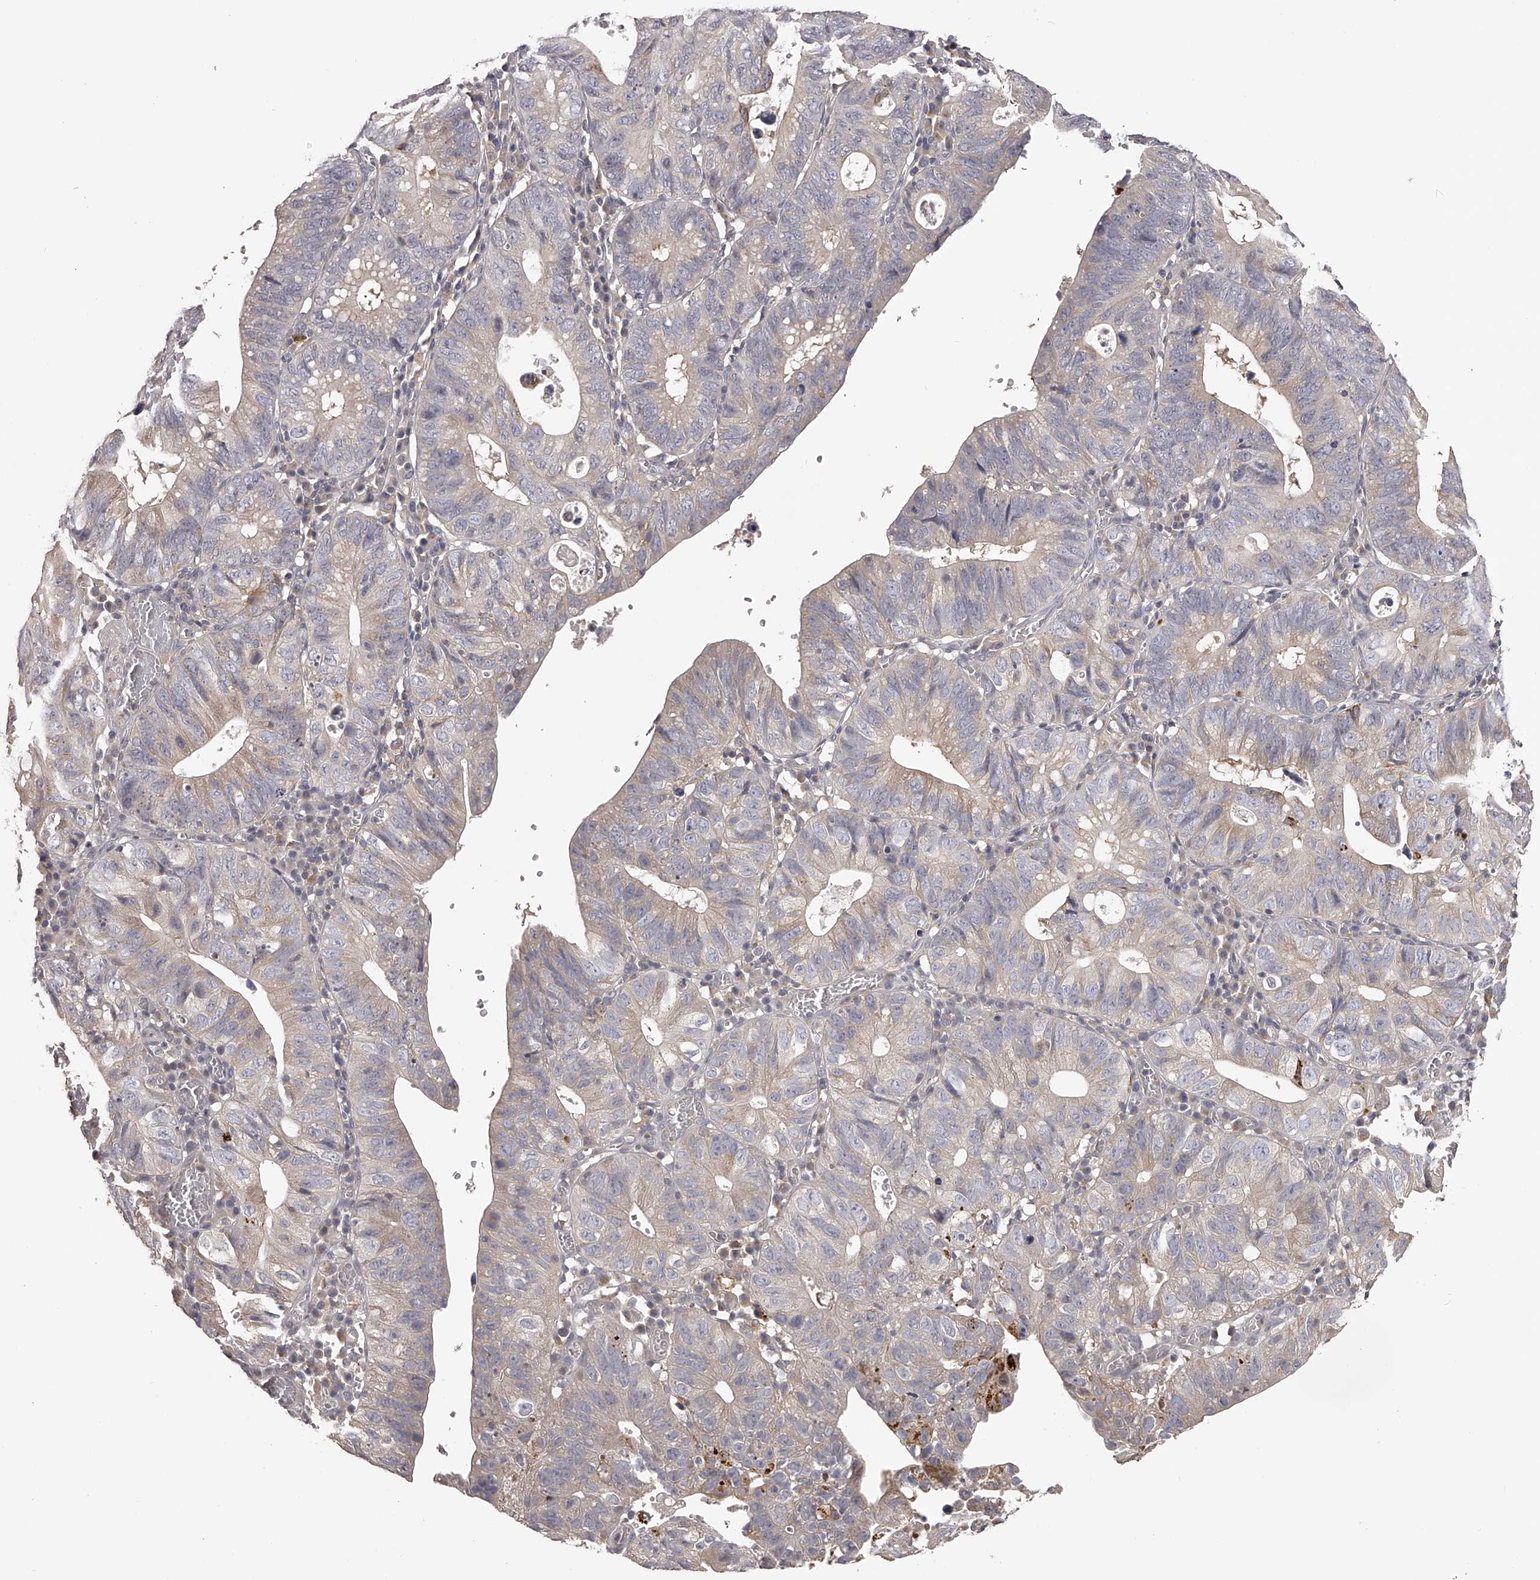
{"staining": {"intensity": "weak", "quantity": "<25%", "location": "cytoplasmic/membranous"}, "tissue": "stomach cancer", "cell_type": "Tumor cells", "image_type": "cancer", "snomed": [{"axis": "morphology", "description": "Adenocarcinoma, NOS"}, {"axis": "topography", "description": "Stomach"}], "caption": "Stomach cancer (adenocarcinoma) was stained to show a protein in brown. There is no significant staining in tumor cells. (Stains: DAB immunohistochemistry (IHC) with hematoxylin counter stain, Microscopy: brightfield microscopy at high magnification).", "gene": "TNN", "patient": {"sex": "male", "age": 59}}